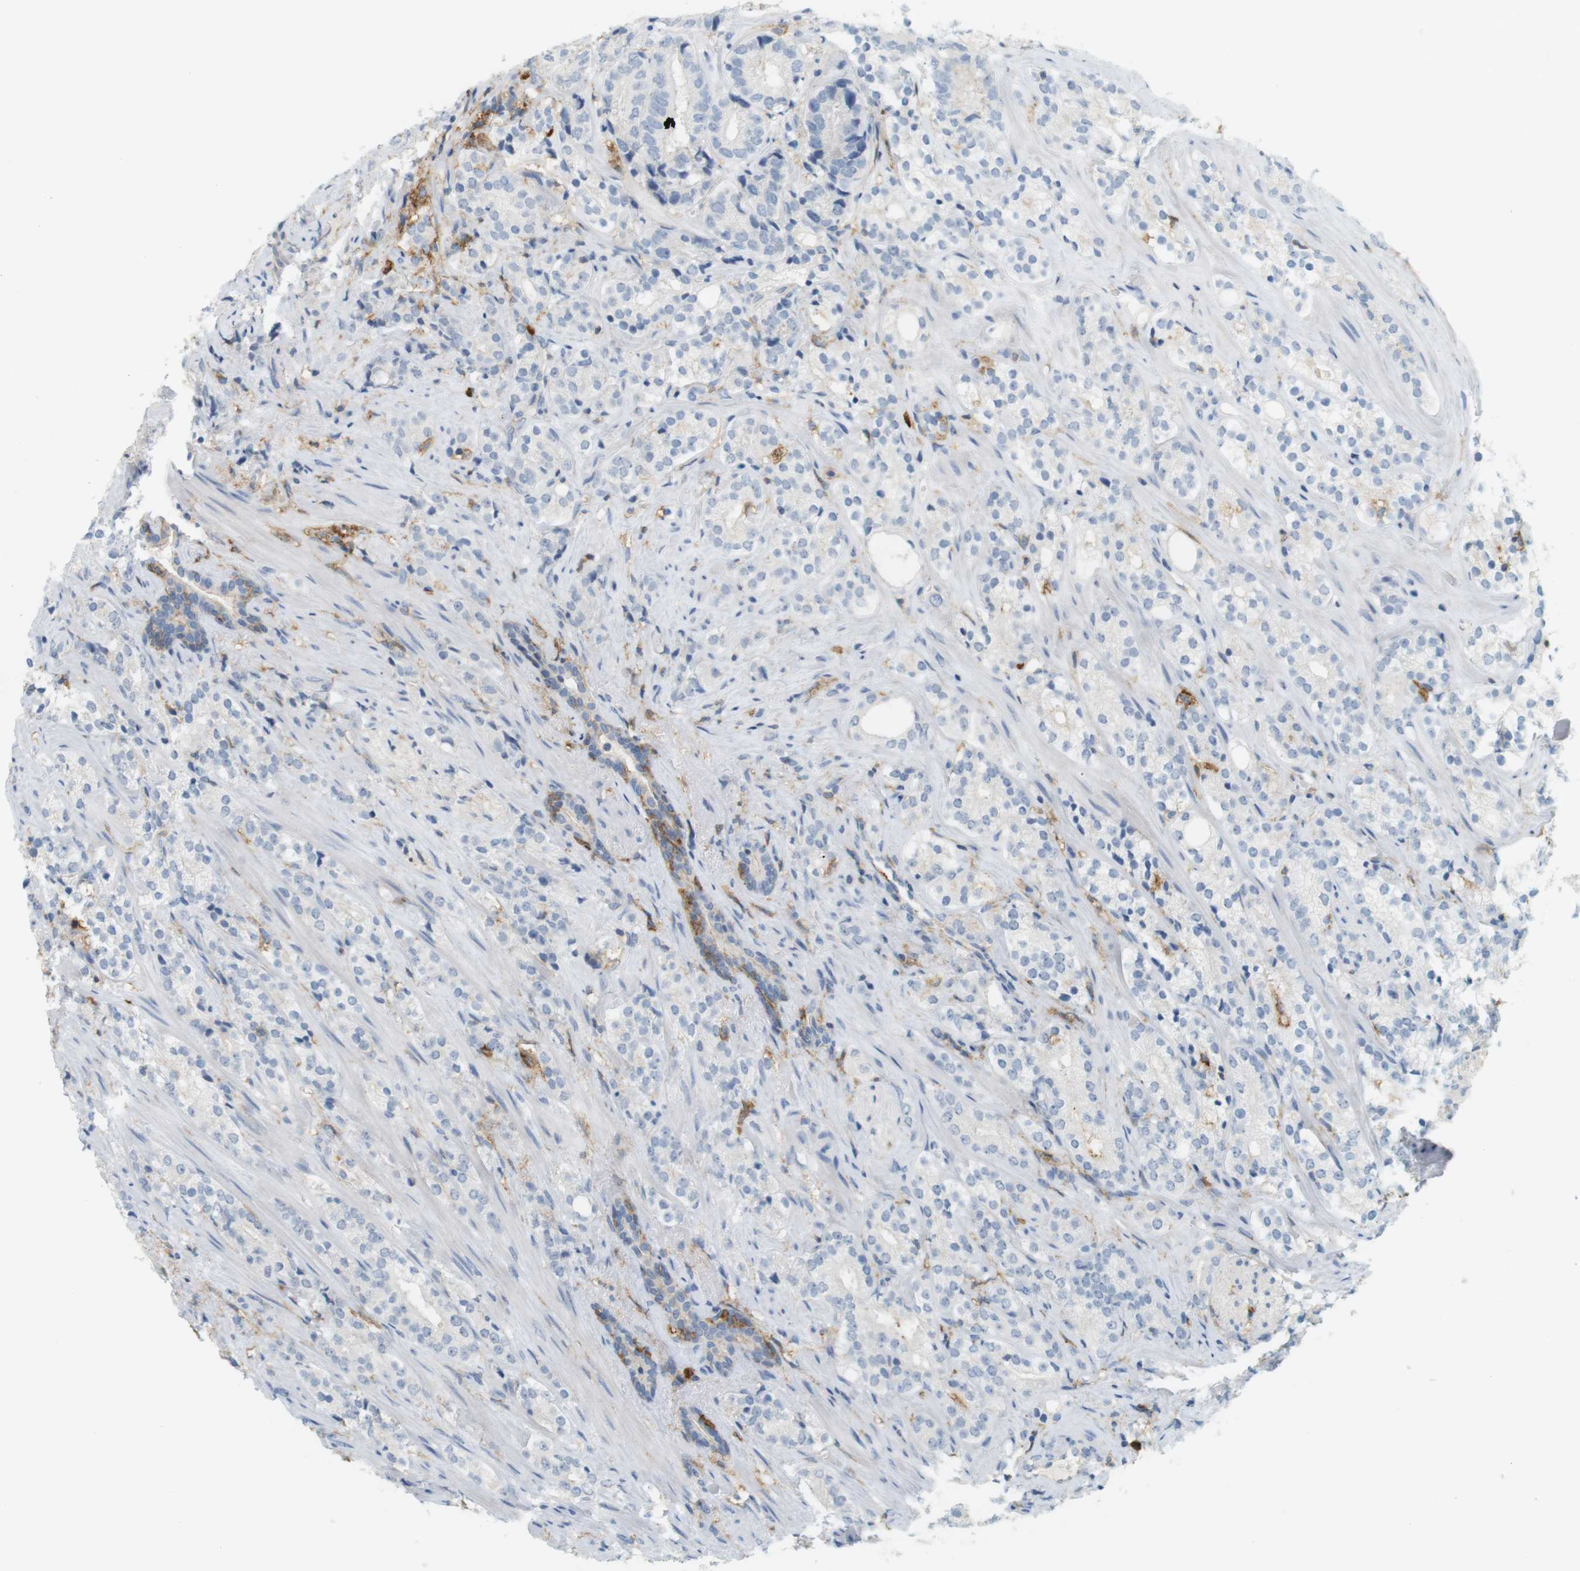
{"staining": {"intensity": "negative", "quantity": "none", "location": "none"}, "tissue": "prostate cancer", "cell_type": "Tumor cells", "image_type": "cancer", "snomed": [{"axis": "morphology", "description": "Adenocarcinoma, High grade"}, {"axis": "topography", "description": "Prostate"}], "caption": "Tumor cells are negative for protein expression in human prostate cancer.", "gene": "SIRPA", "patient": {"sex": "male", "age": 71}}